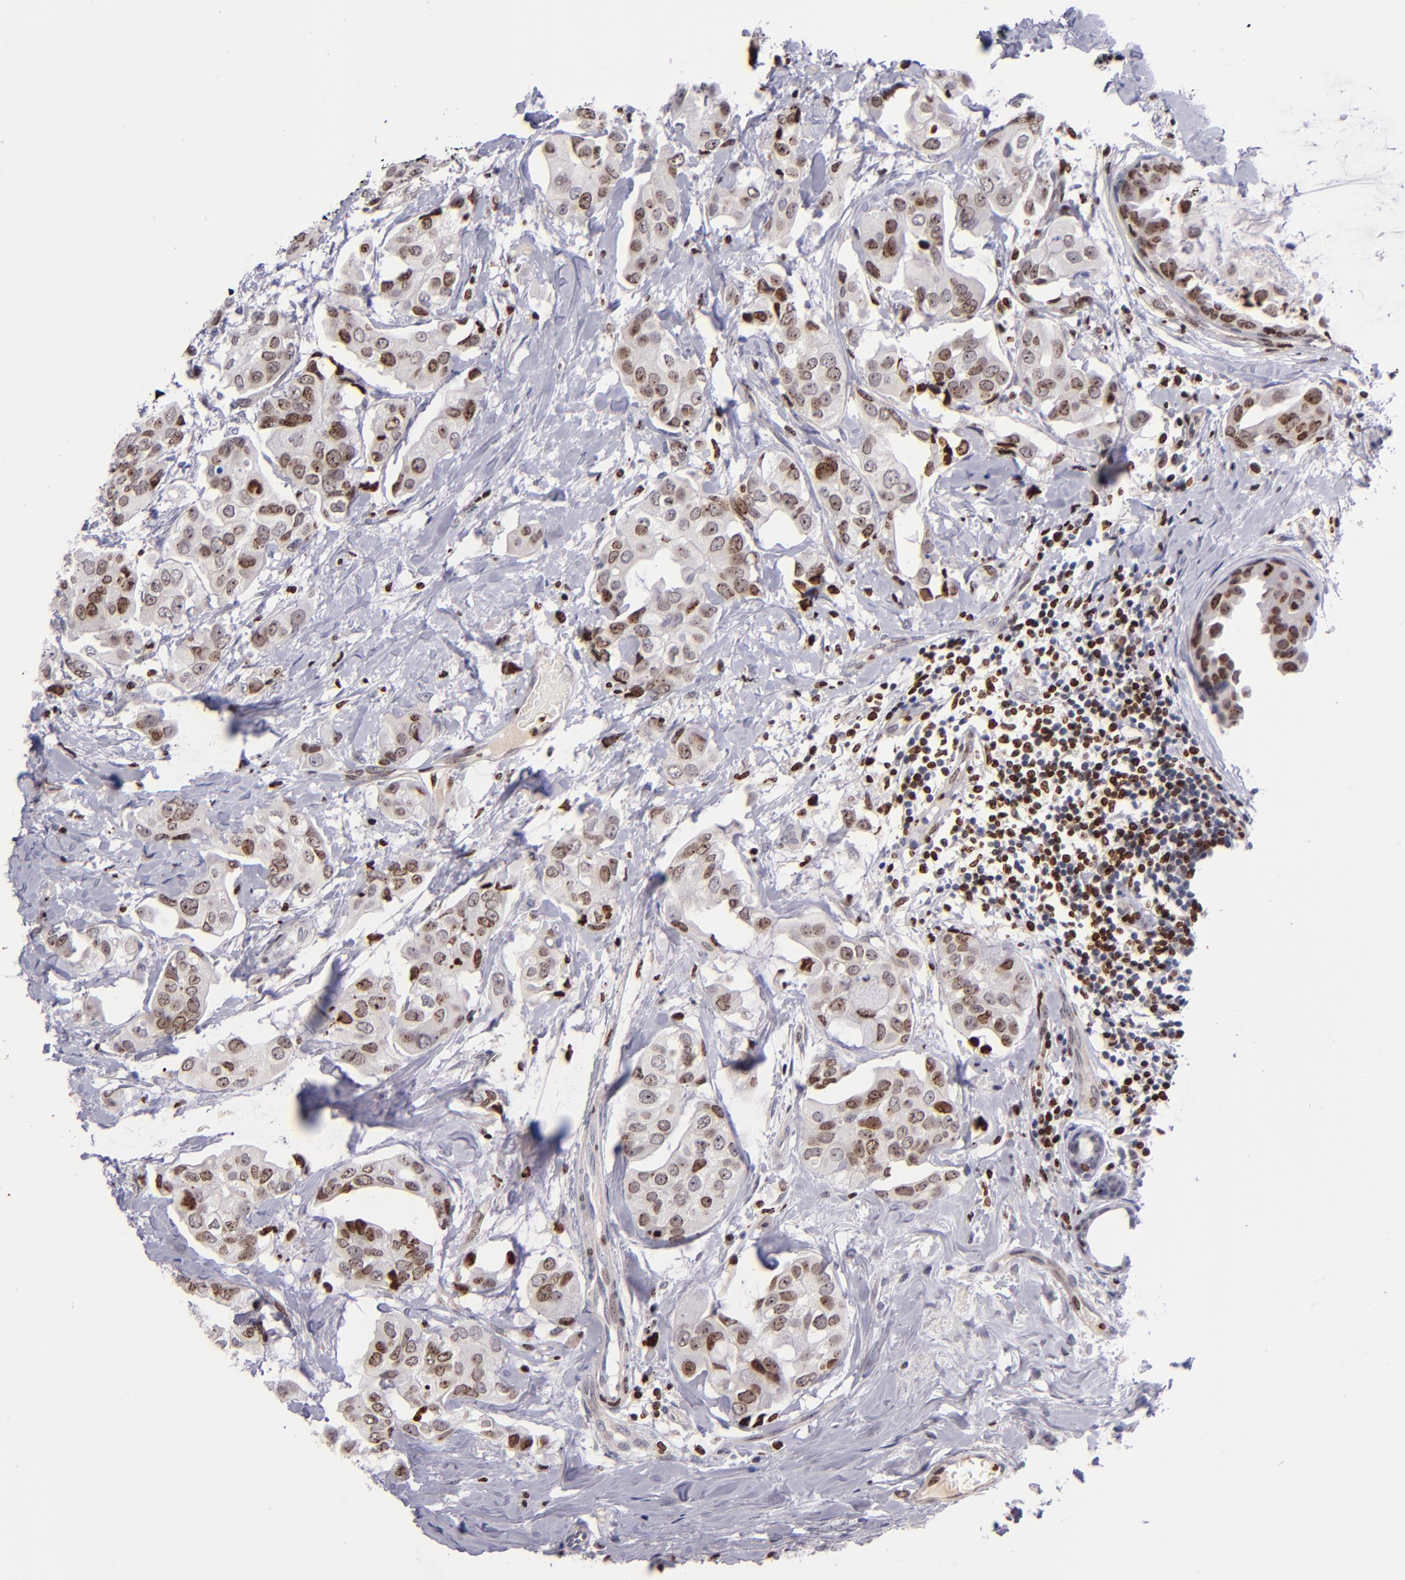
{"staining": {"intensity": "moderate", "quantity": ">75%", "location": "nuclear"}, "tissue": "breast cancer", "cell_type": "Tumor cells", "image_type": "cancer", "snomed": [{"axis": "morphology", "description": "Duct carcinoma"}, {"axis": "topography", "description": "Breast"}], "caption": "An IHC histopathology image of tumor tissue is shown. Protein staining in brown highlights moderate nuclear positivity in breast invasive ductal carcinoma within tumor cells.", "gene": "CDKL5", "patient": {"sex": "female", "age": 40}}